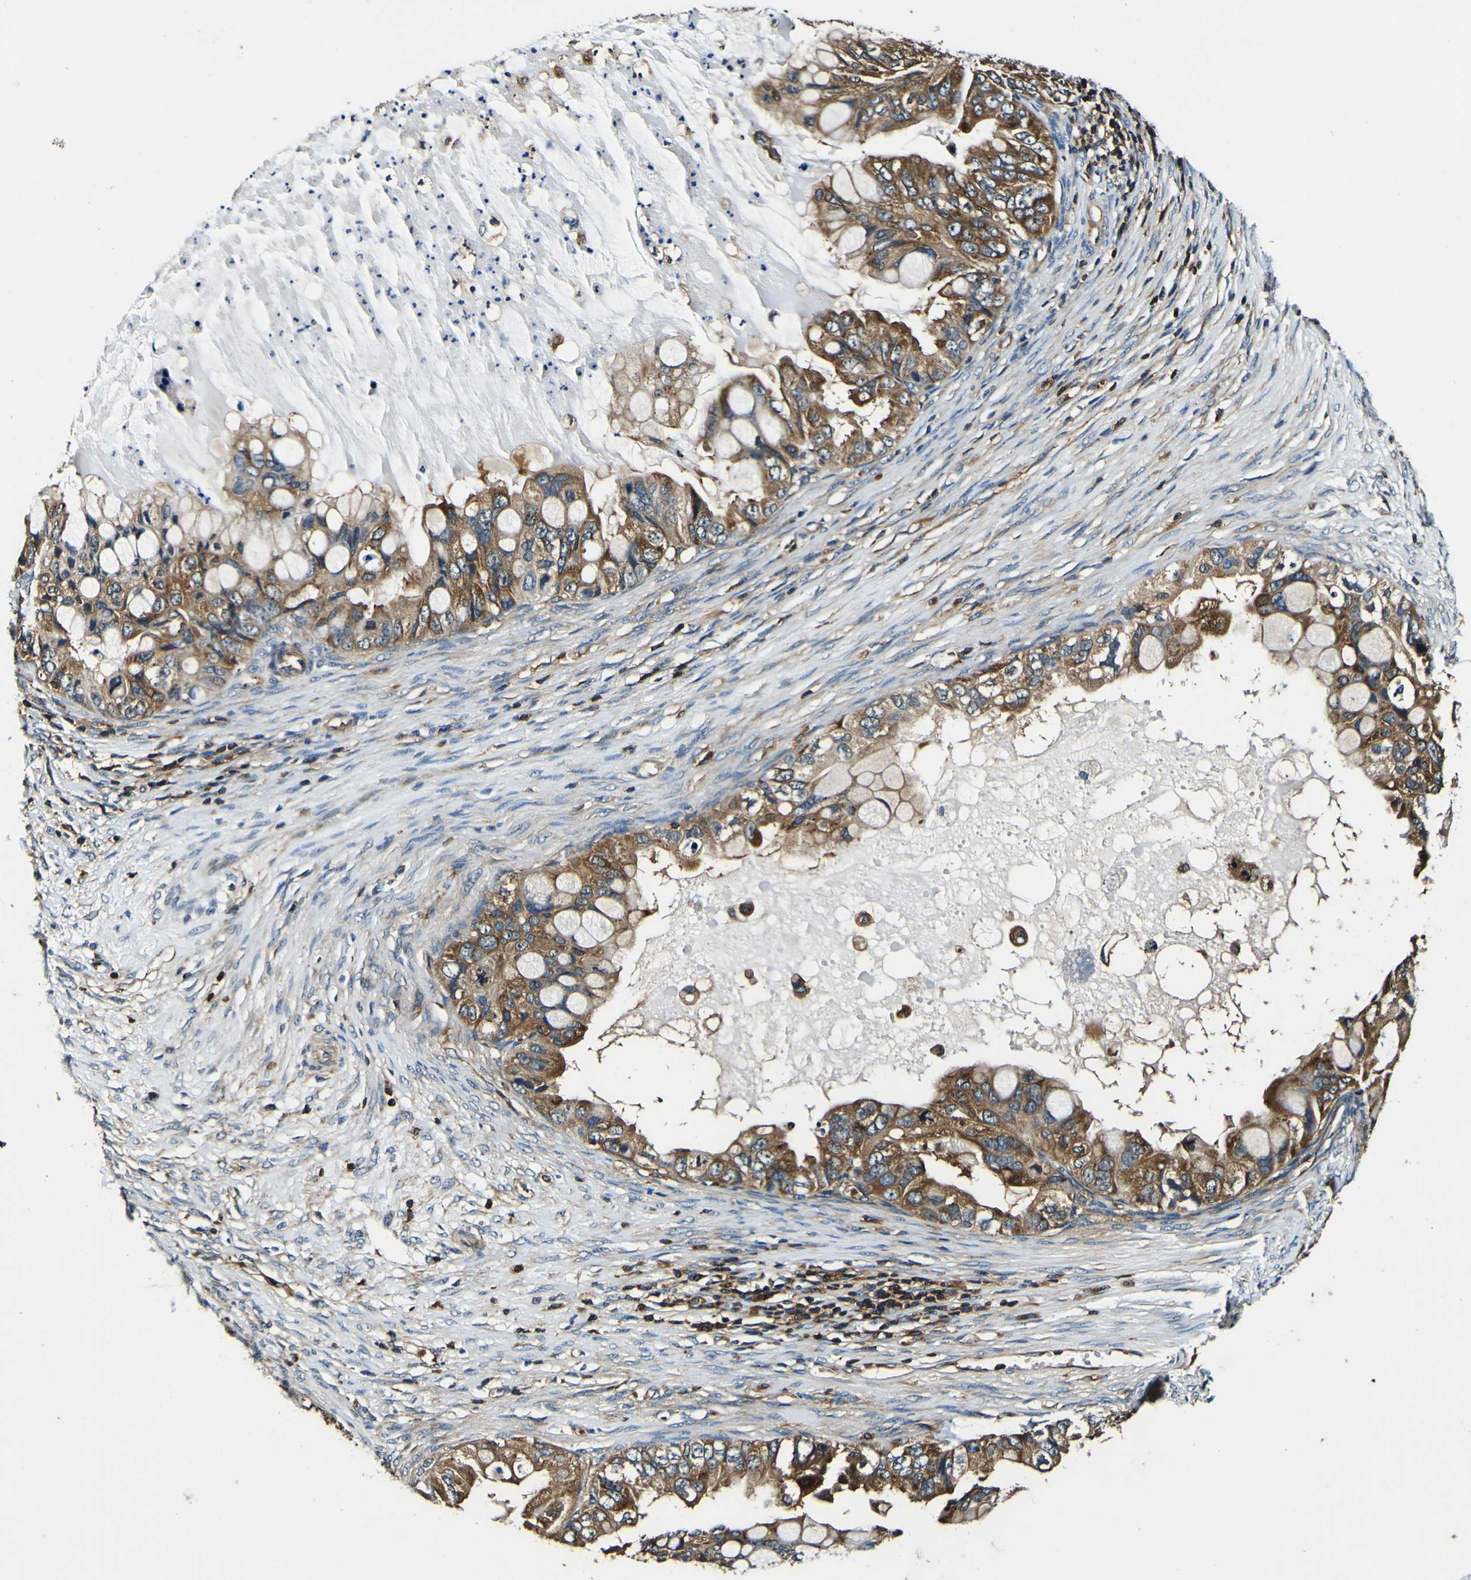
{"staining": {"intensity": "moderate", "quantity": ">75%", "location": "cytoplasmic/membranous"}, "tissue": "ovarian cancer", "cell_type": "Tumor cells", "image_type": "cancer", "snomed": [{"axis": "morphology", "description": "Cystadenocarcinoma, mucinous, NOS"}, {"axis": "topography", "description": "Ovary"}], "caption": "Moderate cytoplasmic/membranous protein expression is present in about >75% of tumor cells in ovarian cancer.", "gene": "RHOT2", "patient": {"sex": "female", "age": 80}}